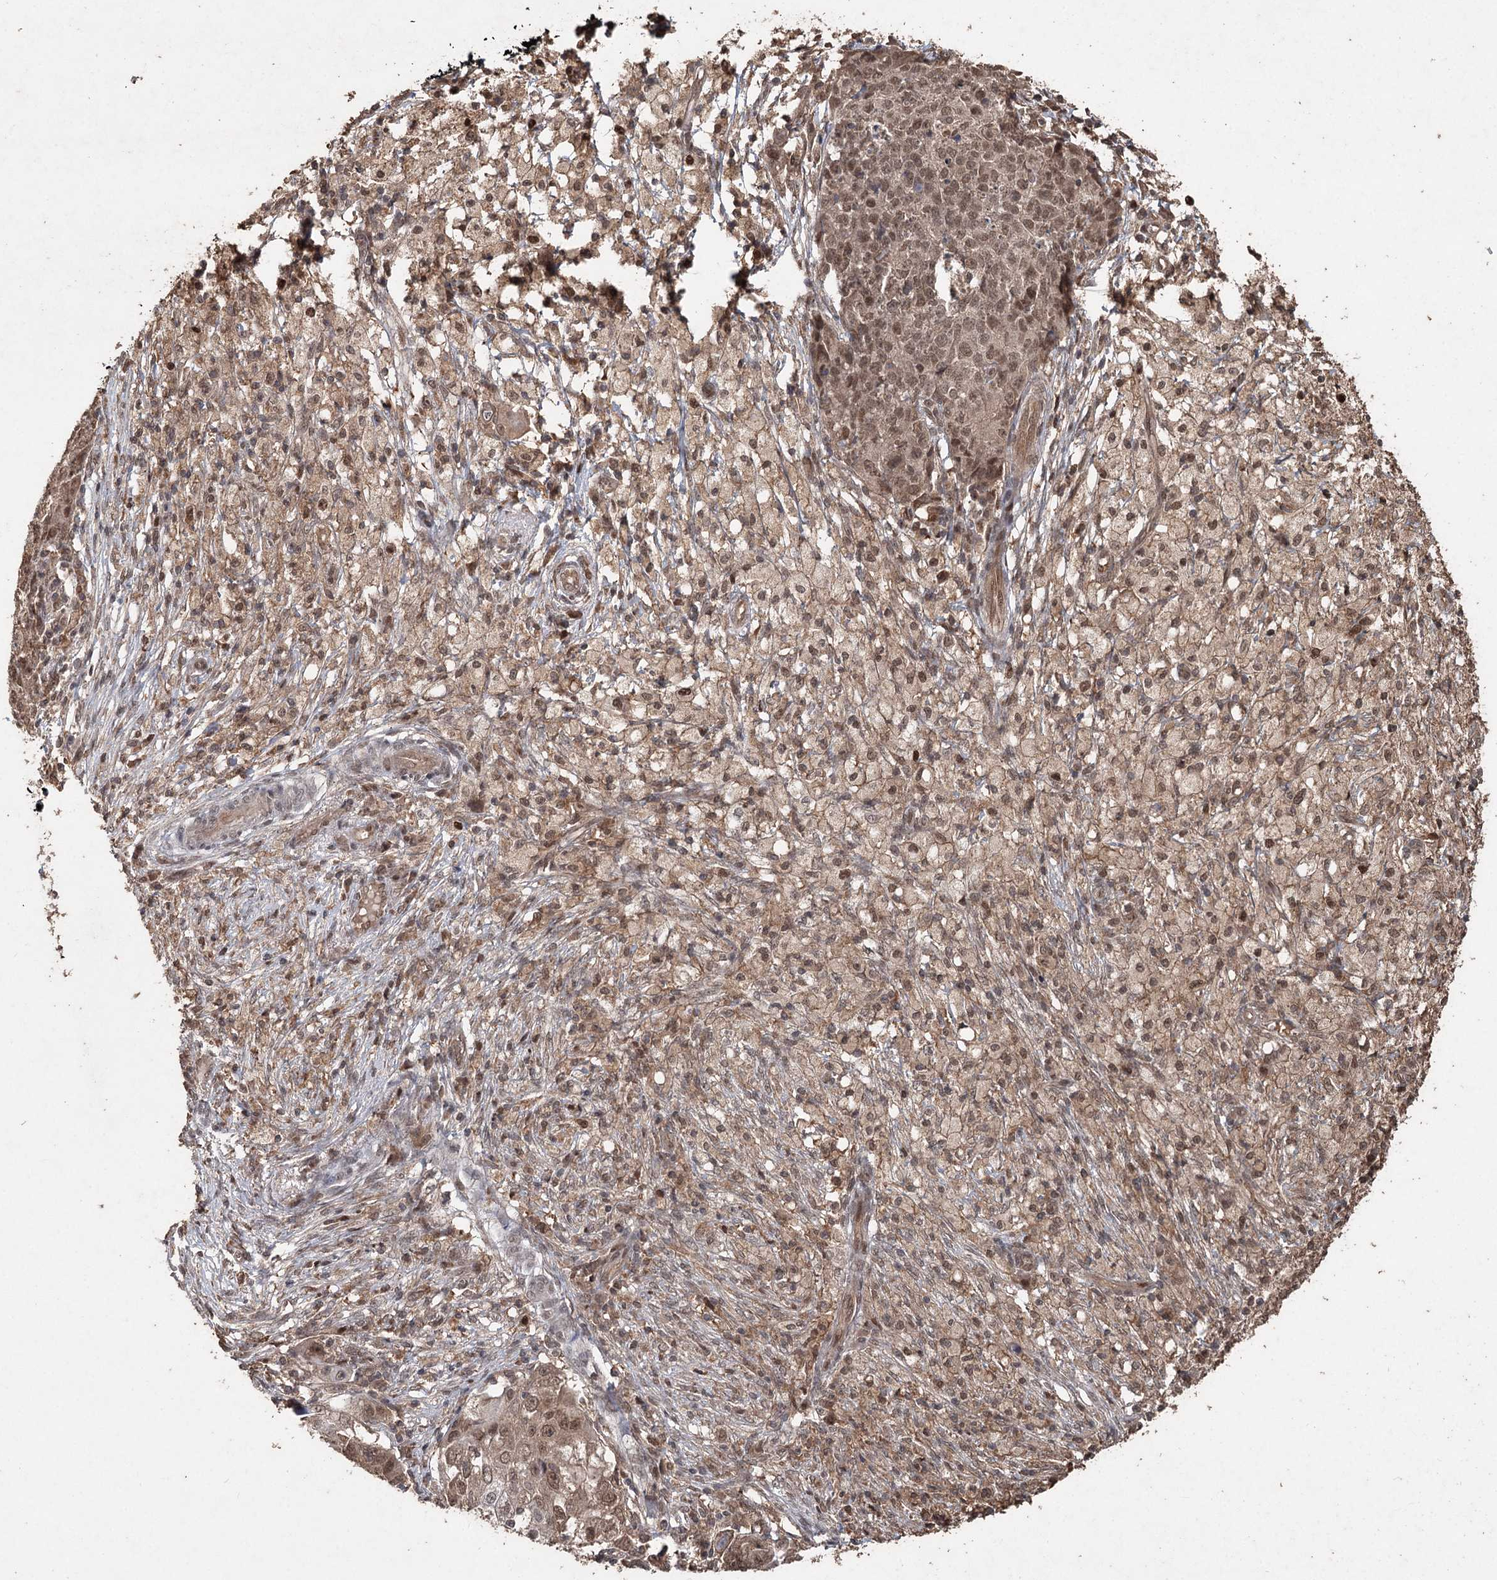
{"staining": {"intensity": "moderate", "quantity": ">75%", "location": "nuclear"}, "tissue": "ovarian cancer", "cell_type": "Tumor cells", "image_type": "cancer", "snomed": [{"axis": "morphology", "description": "Carcinoma, endometroid"}, {"axis": "topography", "description": "Ovary"}], "caption": "Moderate nuclear staining for a protein is identified in approximately >75% of tumor cells of ovarian cancer using immunohistochemistry (IHC).", "gene": "FBXO7", "patient": {"sex": "female", "age": 42}}